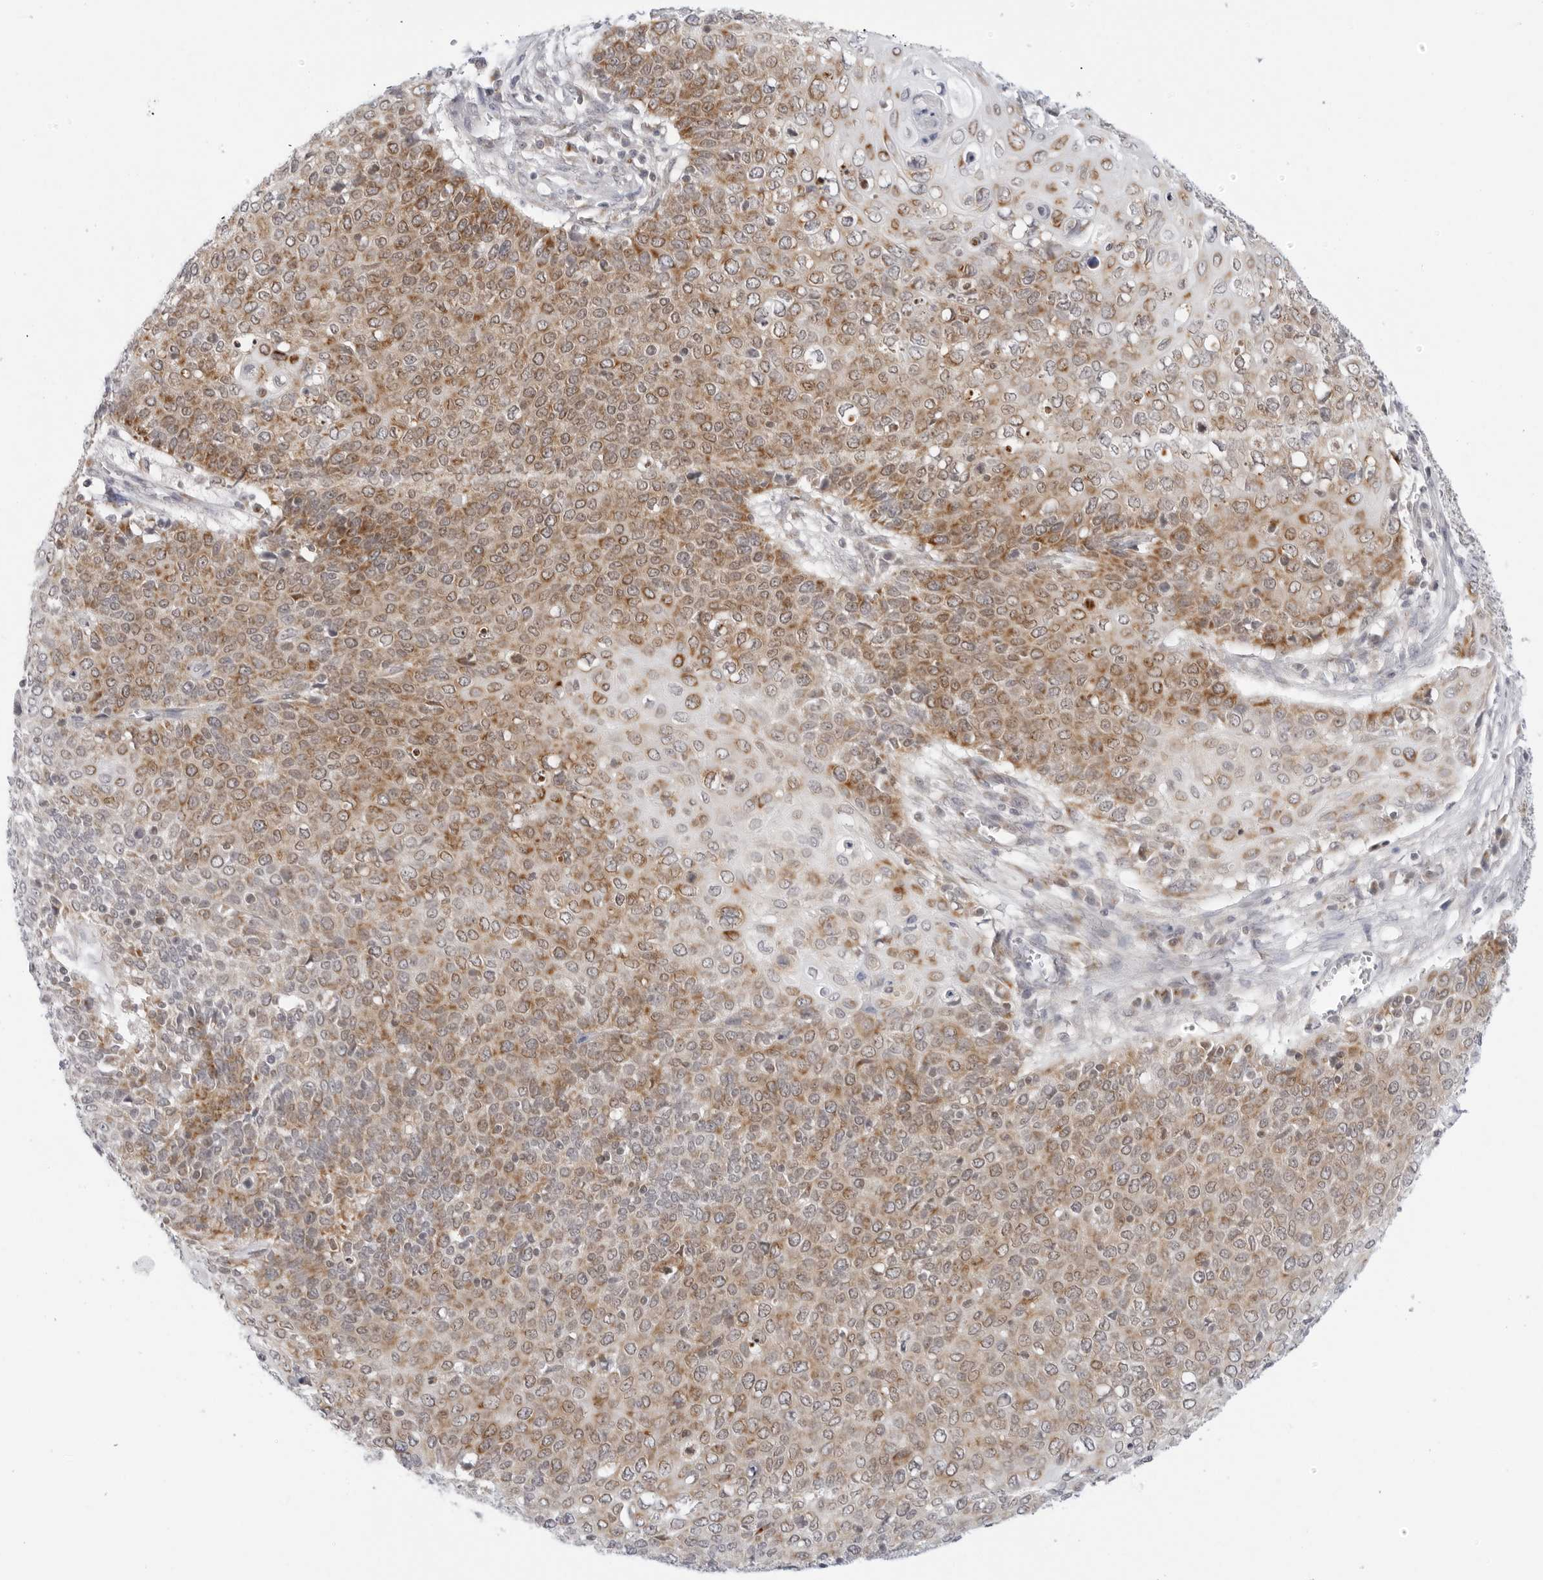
{"staining": {"intensity": "moderate", "quantity": ">75%", "location": "cytoplasmic/membranous"}, "tissue": "cervical cancer", "cell_type": "Tumor cells", "image_type": "cancer", "snomed": [{"axis": "morphology", "description": "Squamous cell carcinoma, NOS"}, {"axis": "topography", "description": "Cervix"}], "caption": "Brown immunohistochemical staining in cervical squamous cell carcinoma displays moderate cytoplasmic/membranous positivity in approximately >75% of tumor cells.", "gene": "CIART", "patient": {"sex": "female", "age": 39}}